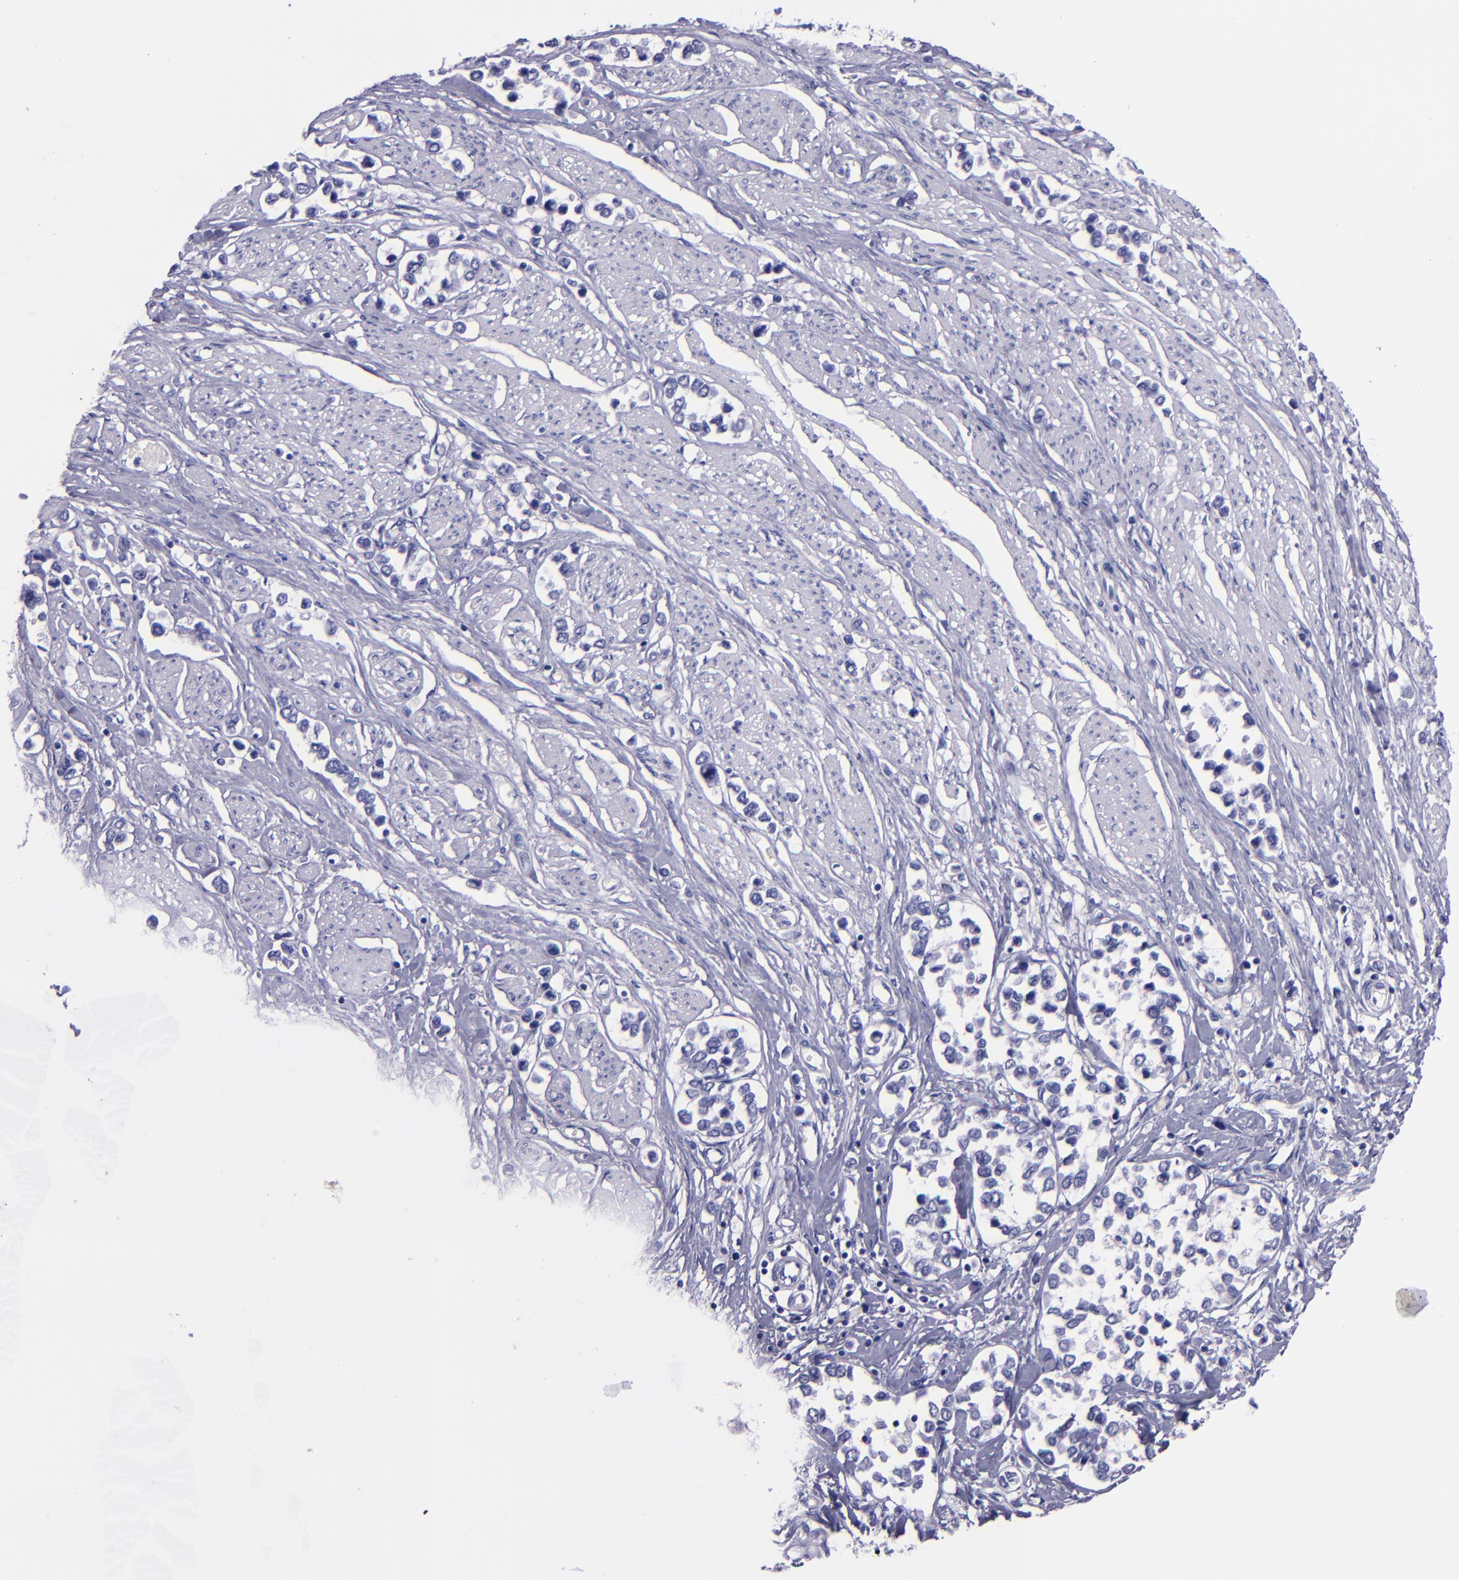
{"staining": {"intensity": "negative", "quantity": "none", "location": "none"}, "tissue": "stomach cancer", "cell_type": "Tumor cells", "image_type": "cancer", "snomed": [{"axis": "morphology", "description": "Adenocarcinoma, NOS"}, {"axis": "topography", "description": "Stomach, upper"}], "caption": "Photomicrograph shows no significant protein staining in tumor cells of adenocarcinoma (stomach).", "gene": "TNNT3", "patient": {"sex": "male", "age": 76}}